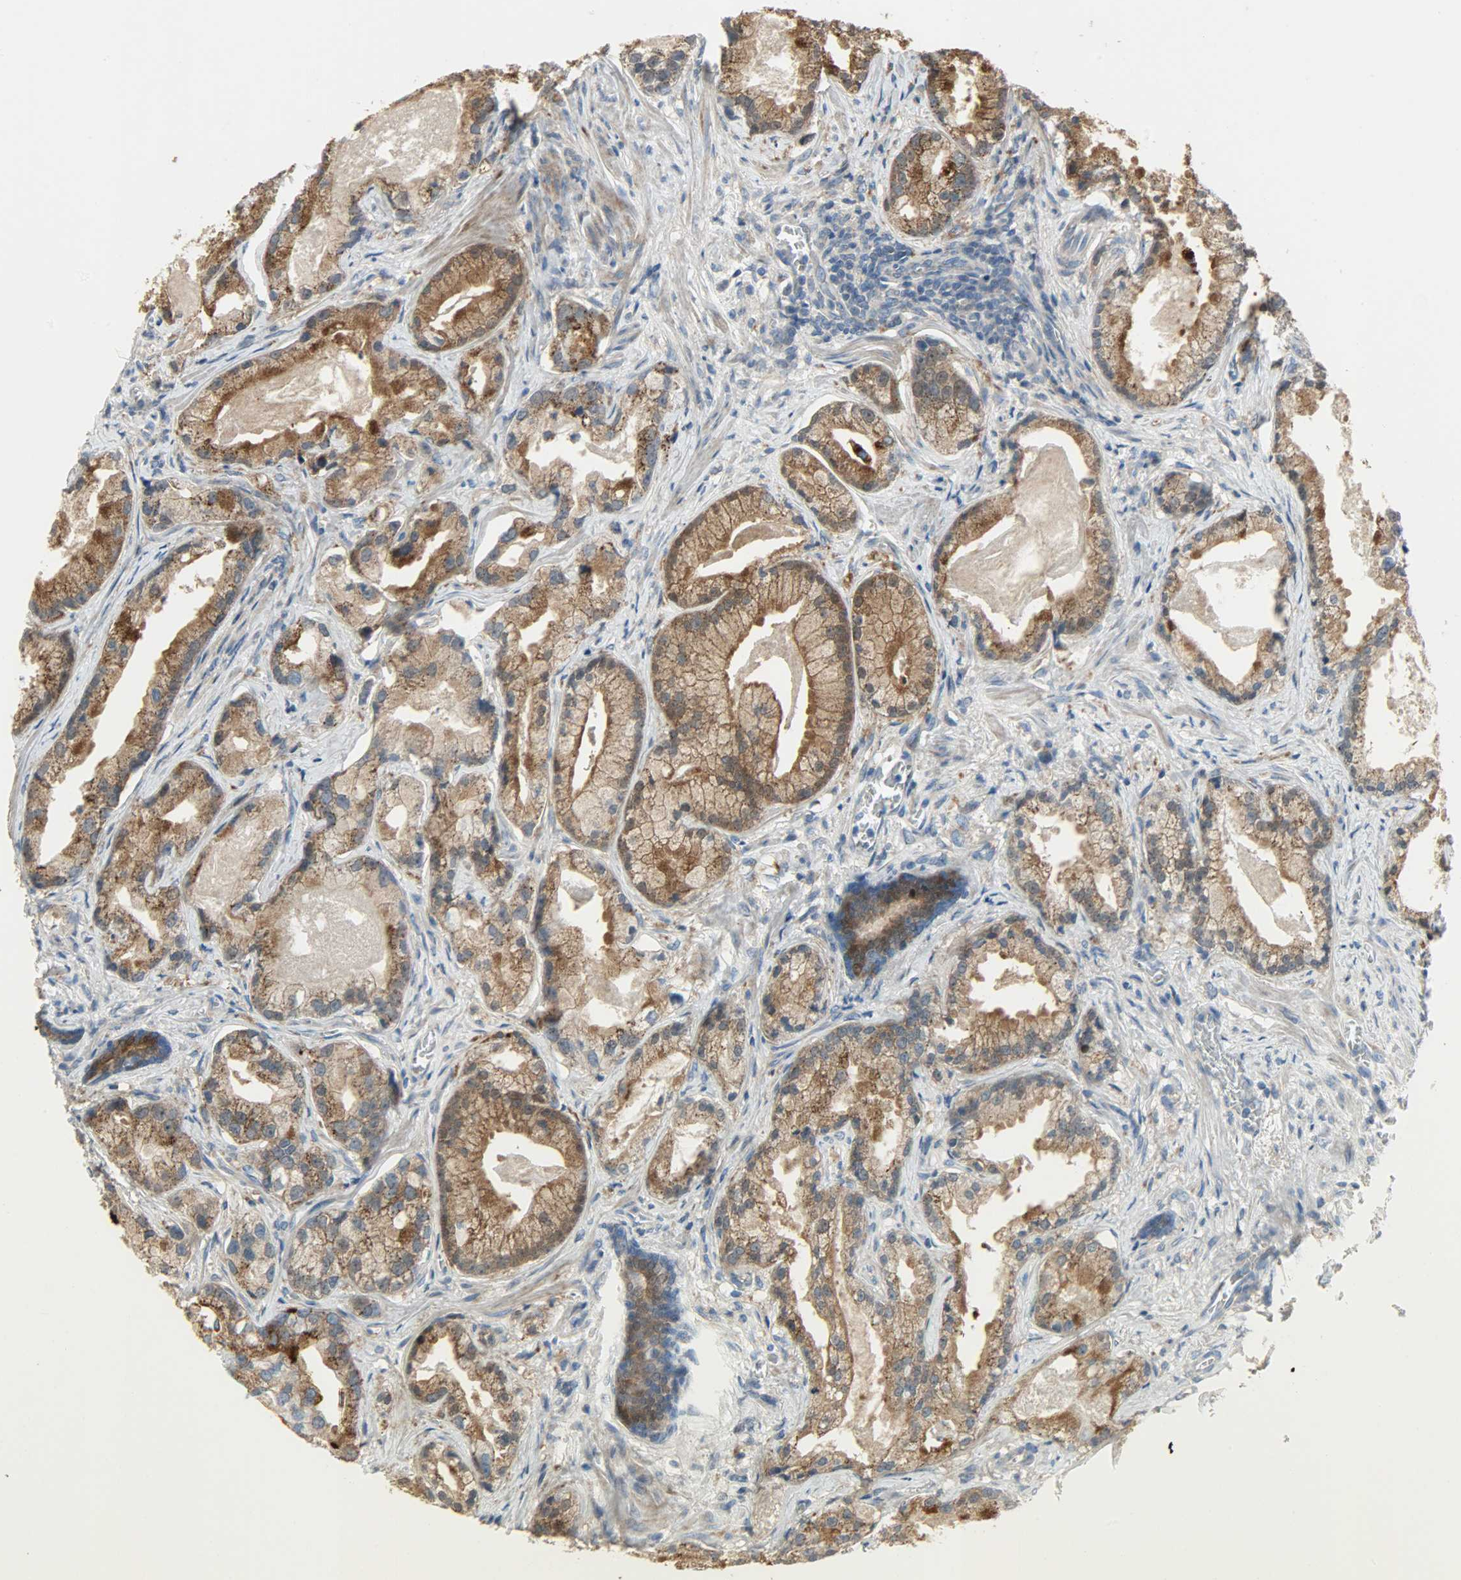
{"staining": {"intensity": "strong", "quantity": ">75%", "location": "cytoplasmic/membranous"}, "tissue": "prostate cancer", "cell_type": "Tumor cells", "image_type": "cancer", "snomed": [{"axis": "morphology", "description": "Adenocarcinoma, Low grade"}, {"axis": "topography", "description": "Prostate"}], "caption": "The histopathology image reveals immunohistochemical staining of prostate cancer (adenocarcinoma (low-grade)). There is strong cytoplasmic/membranous positivity is seen in about >75% of tumor cells. Immunohistochemistry (ihc) stains the protein of interest in brown and the nuclei are stained blue.", "gene": "PPP1R1B", "patient": {"sex": "male", "age": 59}}